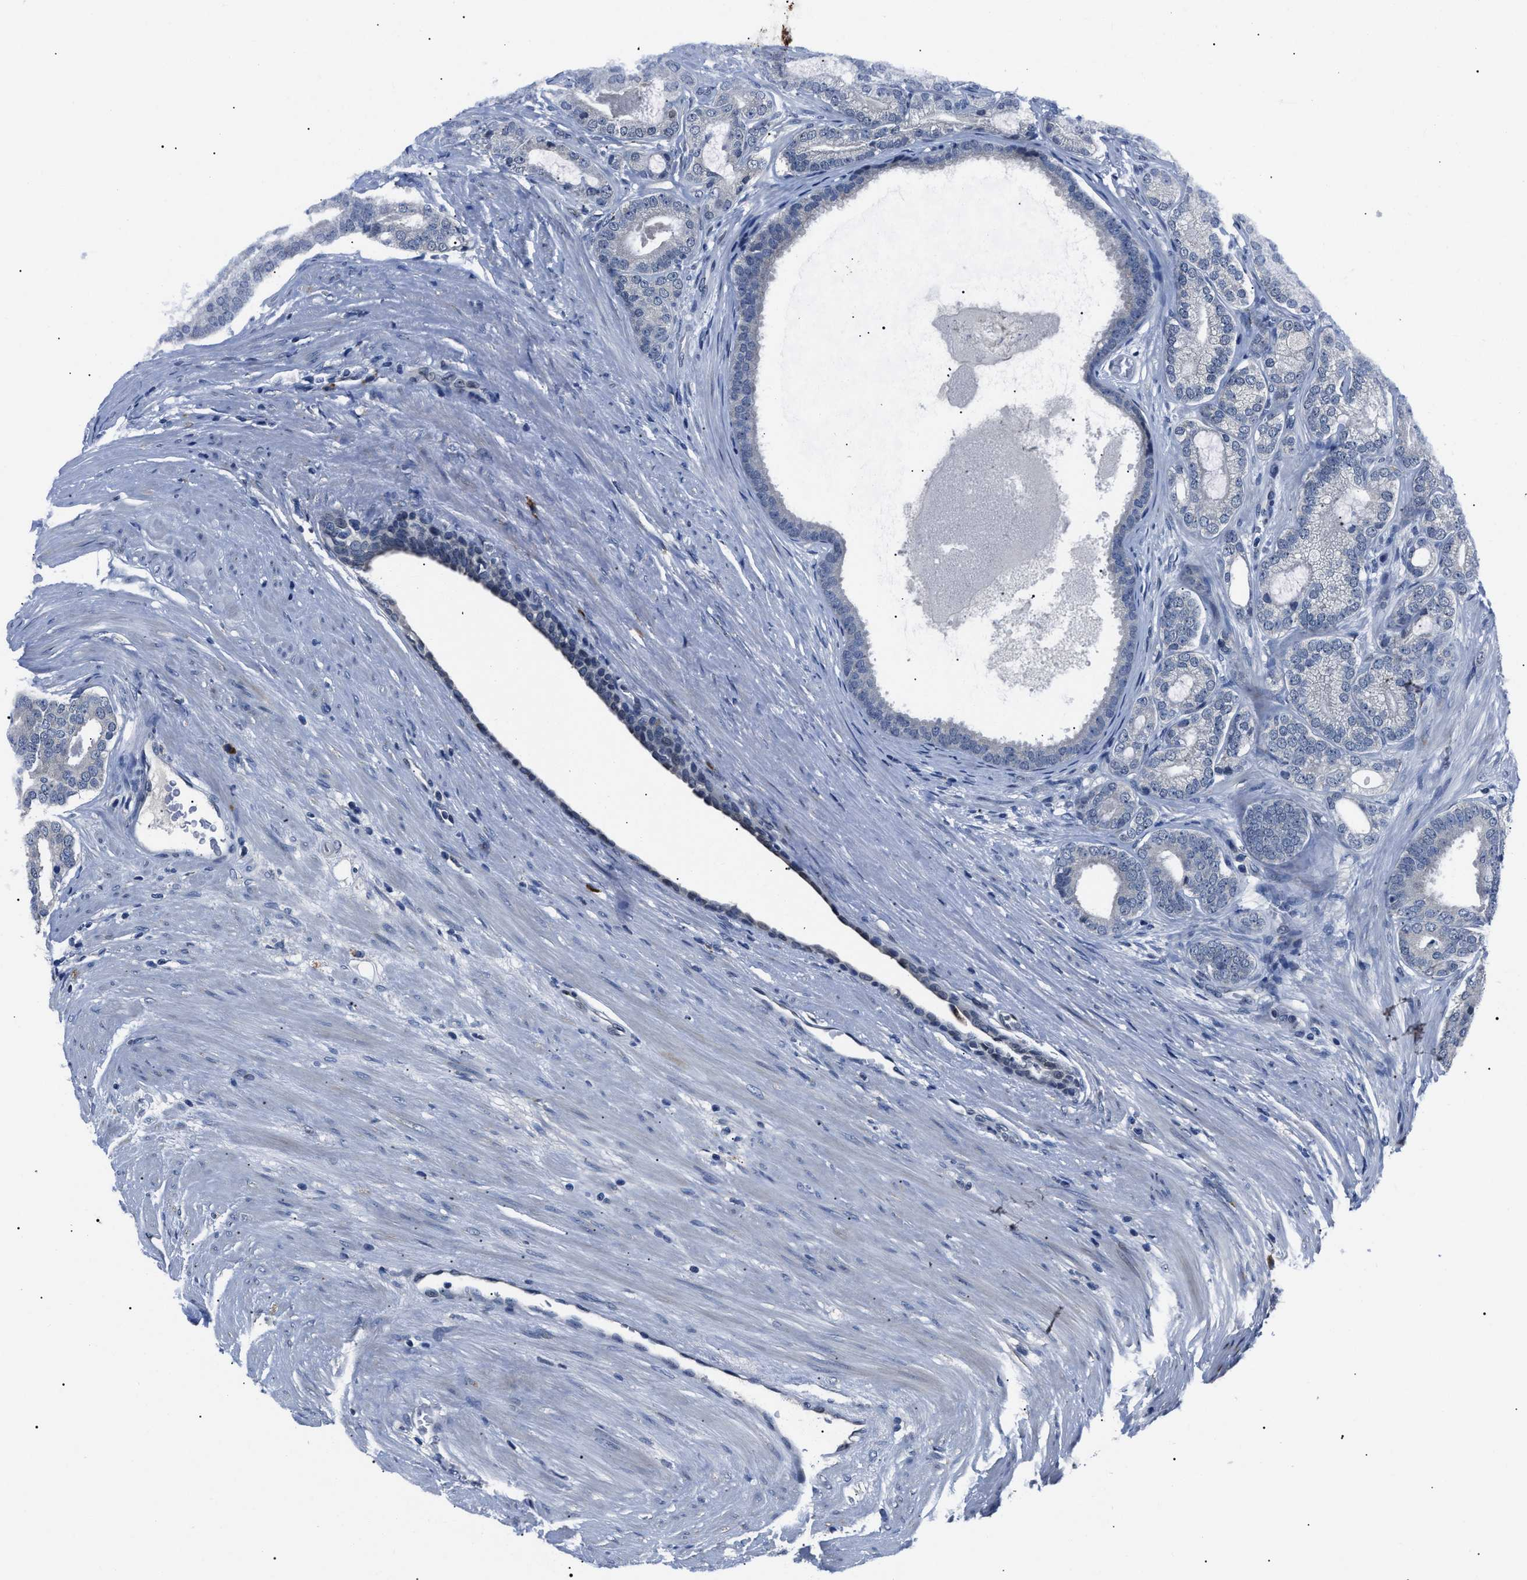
{"staining": {"intensity": "negative", "quantity": "none", "location": "none"}, "tissue": "prostate cancer", "cell_type": "Tumor cells", "image_type": "cancer", "snomed": [{"axis": "morphology", "description": "Adenocarcinoma, High grade"}, {"axis": "topography", "description": "Prostate"}], "caption": "Image shows no significant protein staining in tumor cells of prostate adenocarcinoma (high-grade).", "gene": "LRRC14", "patient": {"sex": "male", "age": 60}}